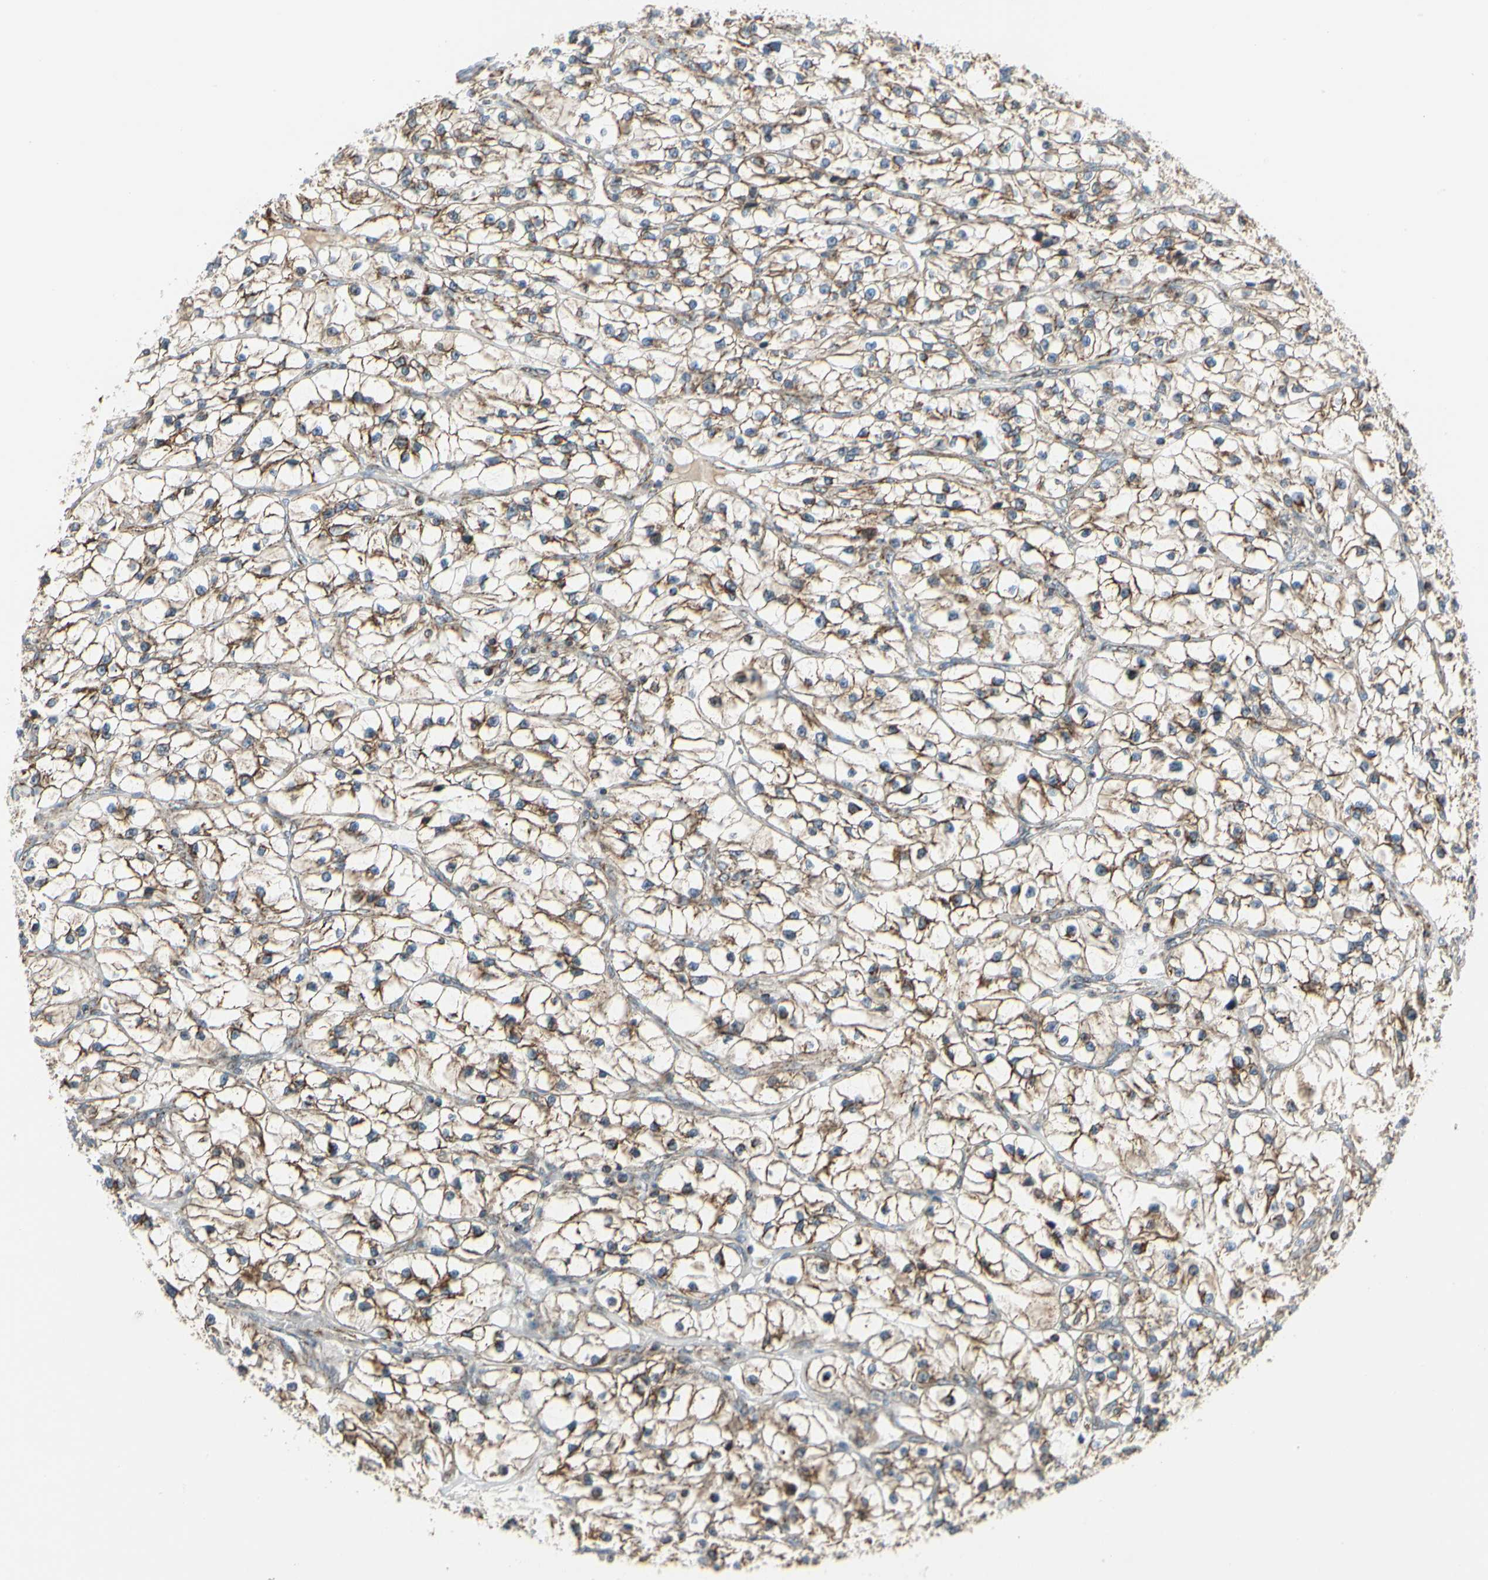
{"staining": {"intensity": "moderate", "quantity": ">75%", "location": "cytoplasmic/membranous"}, "tissue": "renal cancer", "cell_type": "Tumor cells", "image_type": "cancer", "snomed": [{"axis": "morphology", "description": "Adenocarcinoma, NOS"}, {"axis": "topography", "description": "Kidney"}], "caption": "High-magnification brightfield microscopy of renal cancer stained with DAB (brown) and counterstained with hematoxylin (blue). tumor cells exhibit moderate cytoplasmic/membranous positivity is identified in about>75% of cells.", "gene": "ANKS6", "patient": {"sex": "female", "age": 57}}